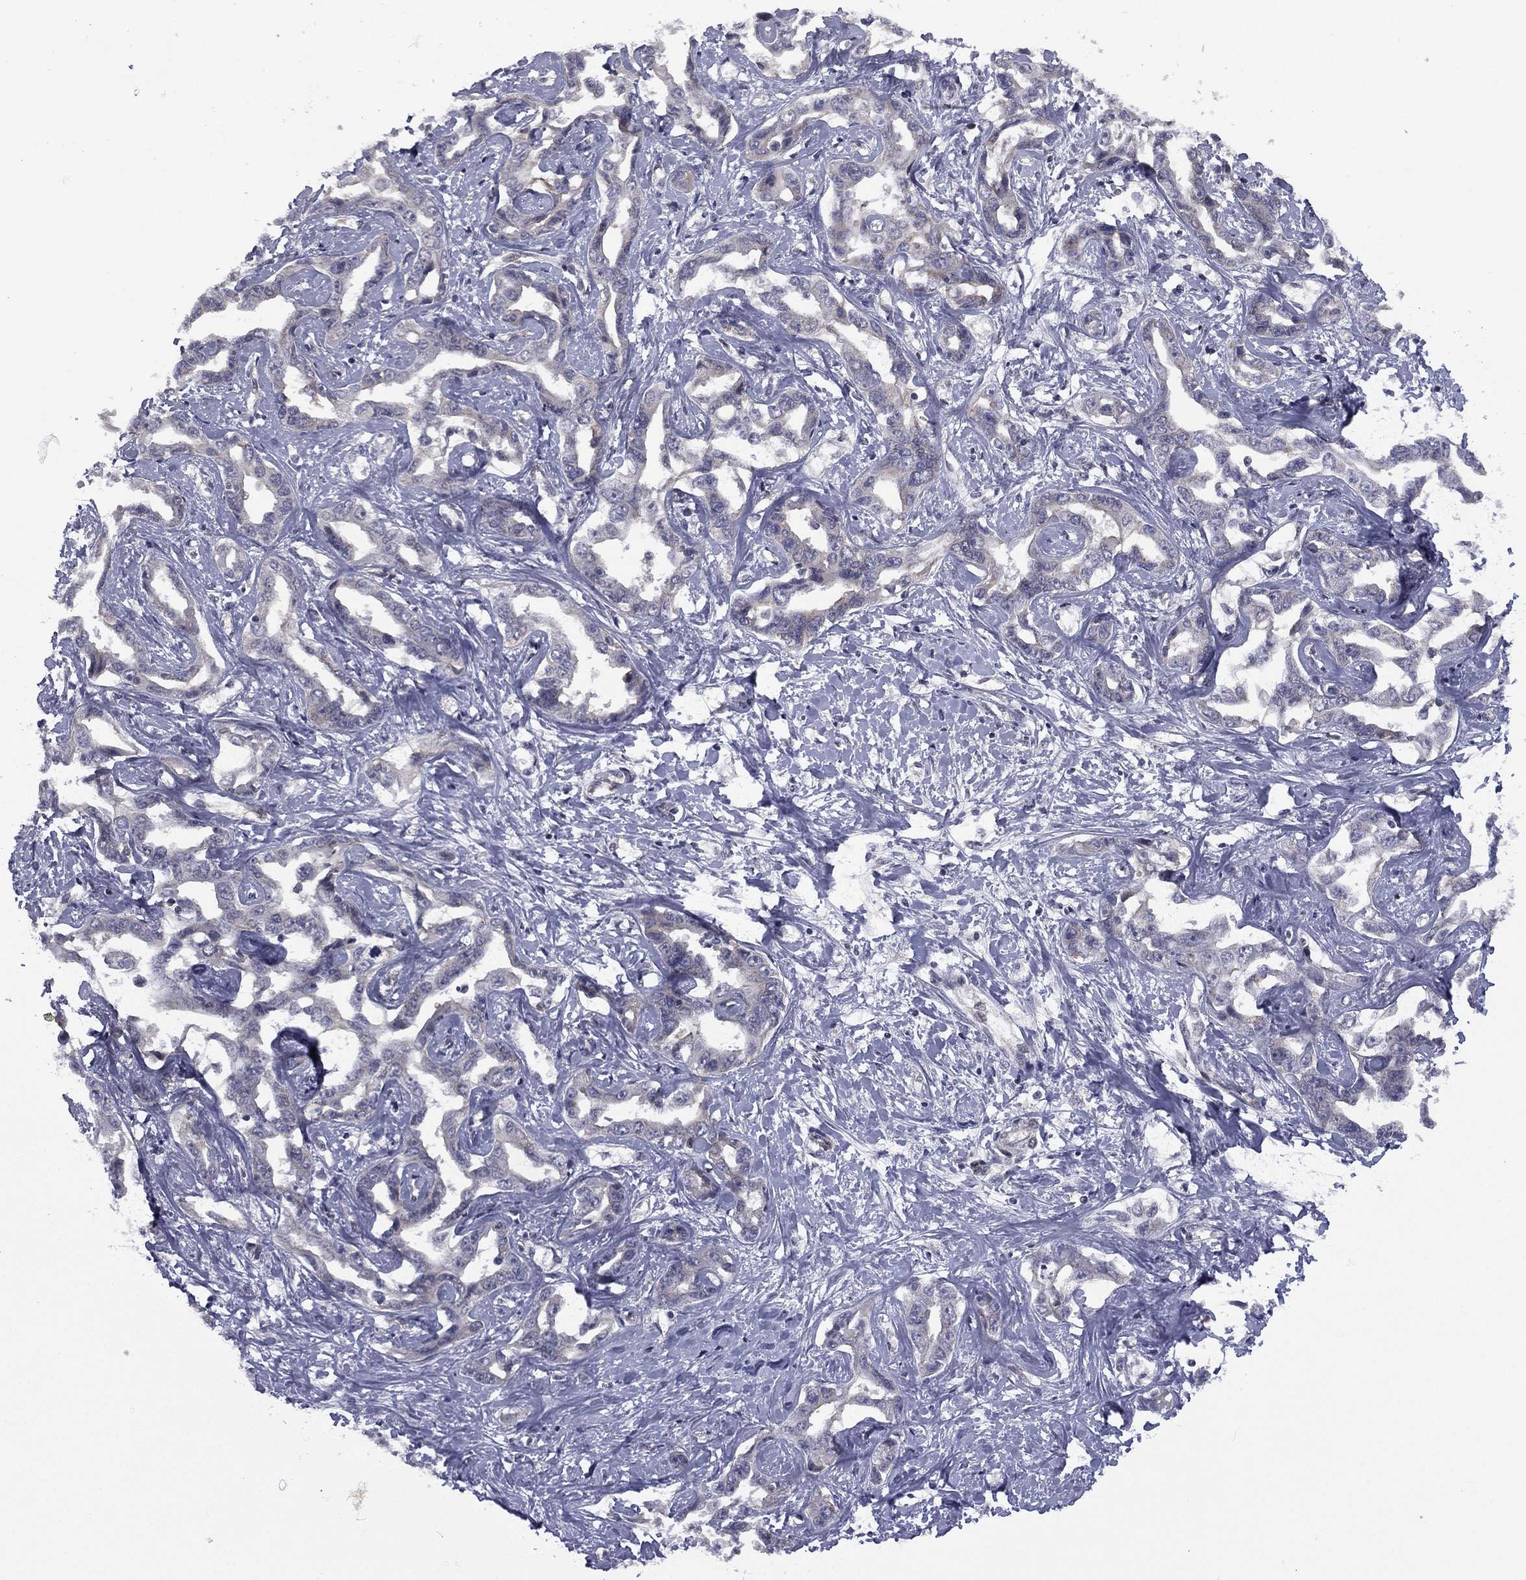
{"staining": {"intensity": "negative", "quantity": "none", "location": "none"}, "tissue": "liver cancer", "cell_type": "Tumor cells", "image_type": "cancer", "snomed": [{"axis": "morphology", "description": "Cholangiocarcinoma"}, {"axis": "topography", "description": "Liver"}], "caption": "This is an immunohistochemistry histopathology image of human liver cancer (cholangiocarcinoma). There is no positivity in tumor cells.", "gene": "ACTRT2", "patient": {"sex": "male", "age": 59}}